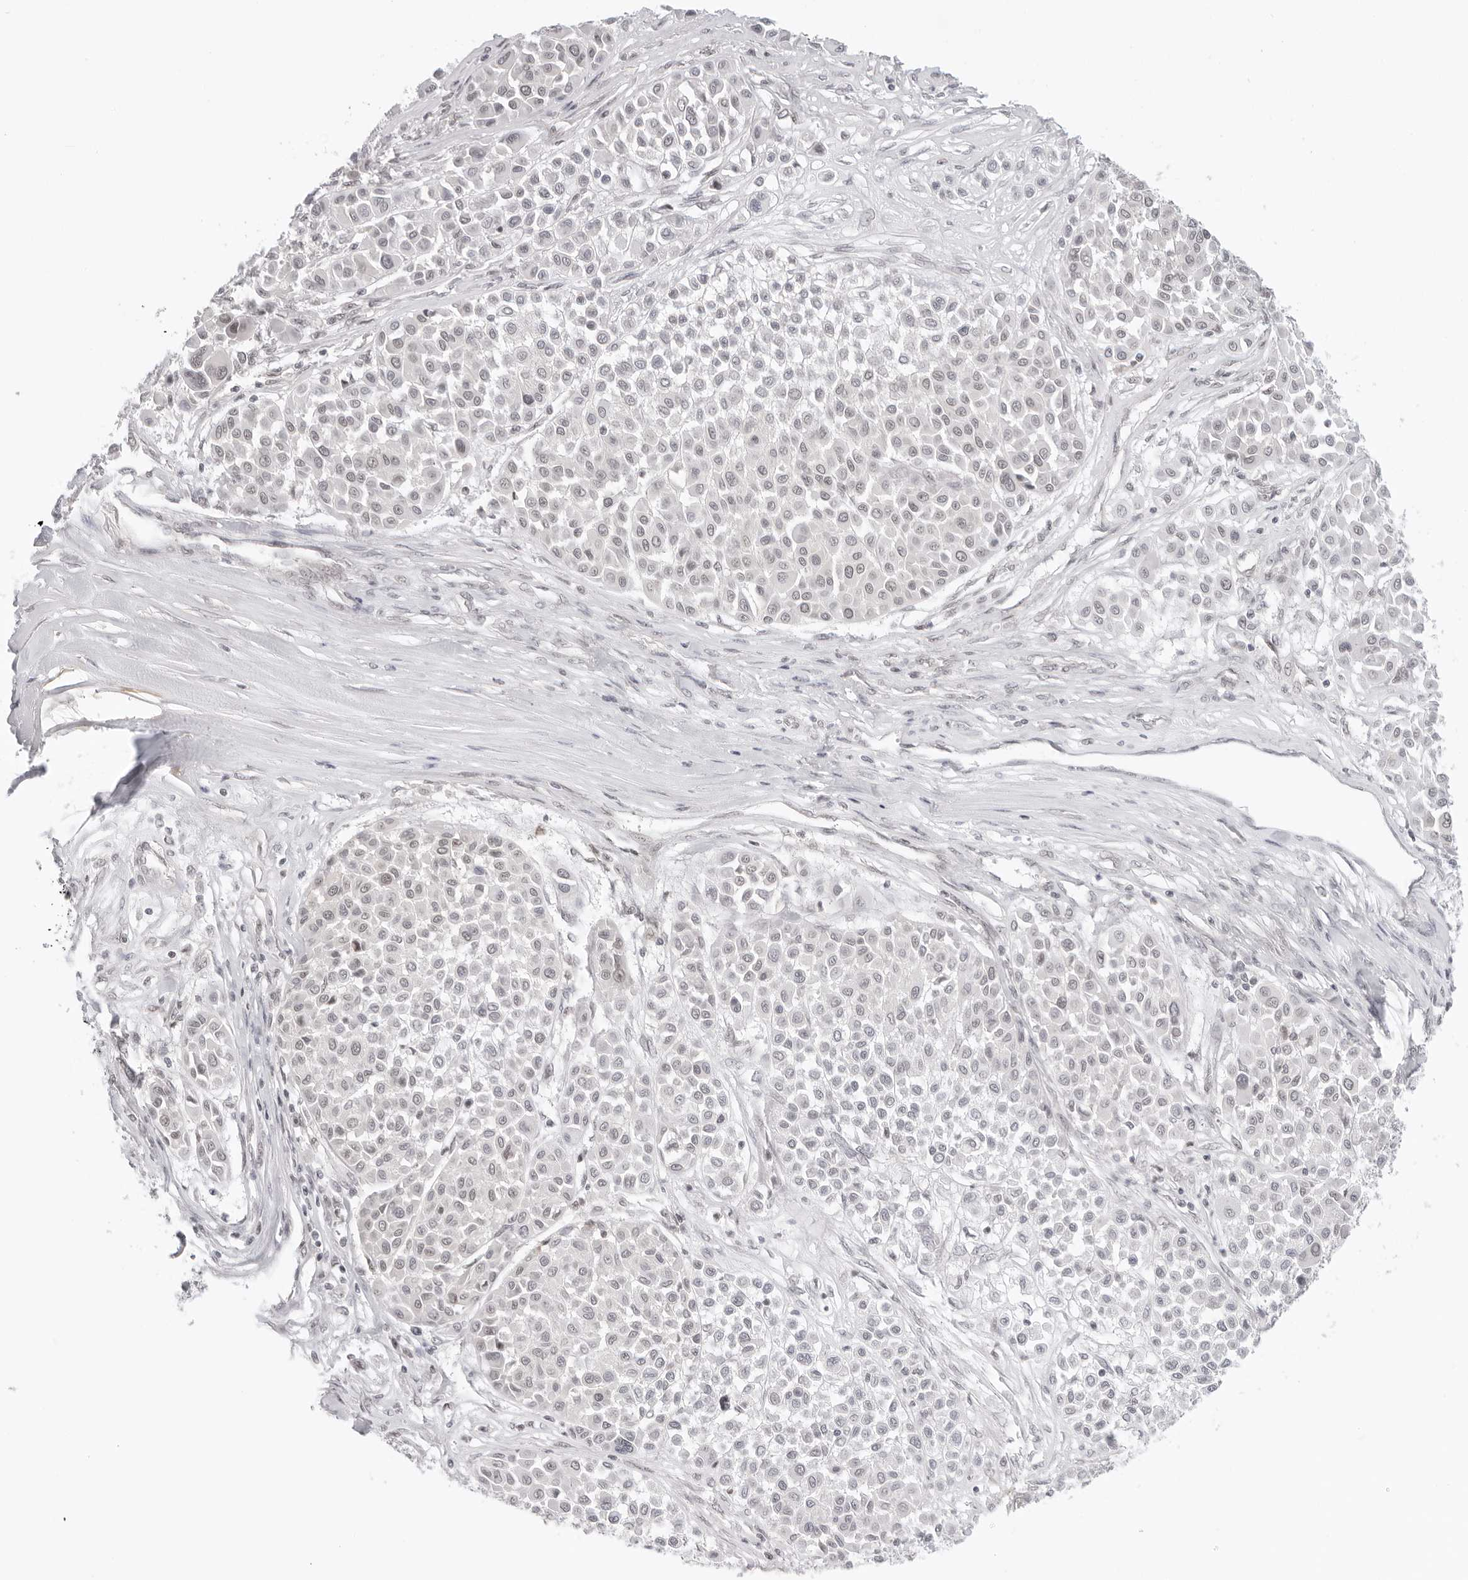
{"staining": {"intensity": "negative", "quantity": "none", "location": "none"}, "tissue": "melanoma", "cell_type": "Tumor cells", "image_type": "cancer", "snomed": [{"axis": "morphology", "description": "Malignant melanoma, Metastatic site"}, {"axis": "topography", "description": "Soft tissue"}], "caption": "A photomicrograph of melanoma stained for a protein reveals no brown staining in tumor cells.", "gene": "TCIM", "patient": {"sex": "male", "age": 41}}